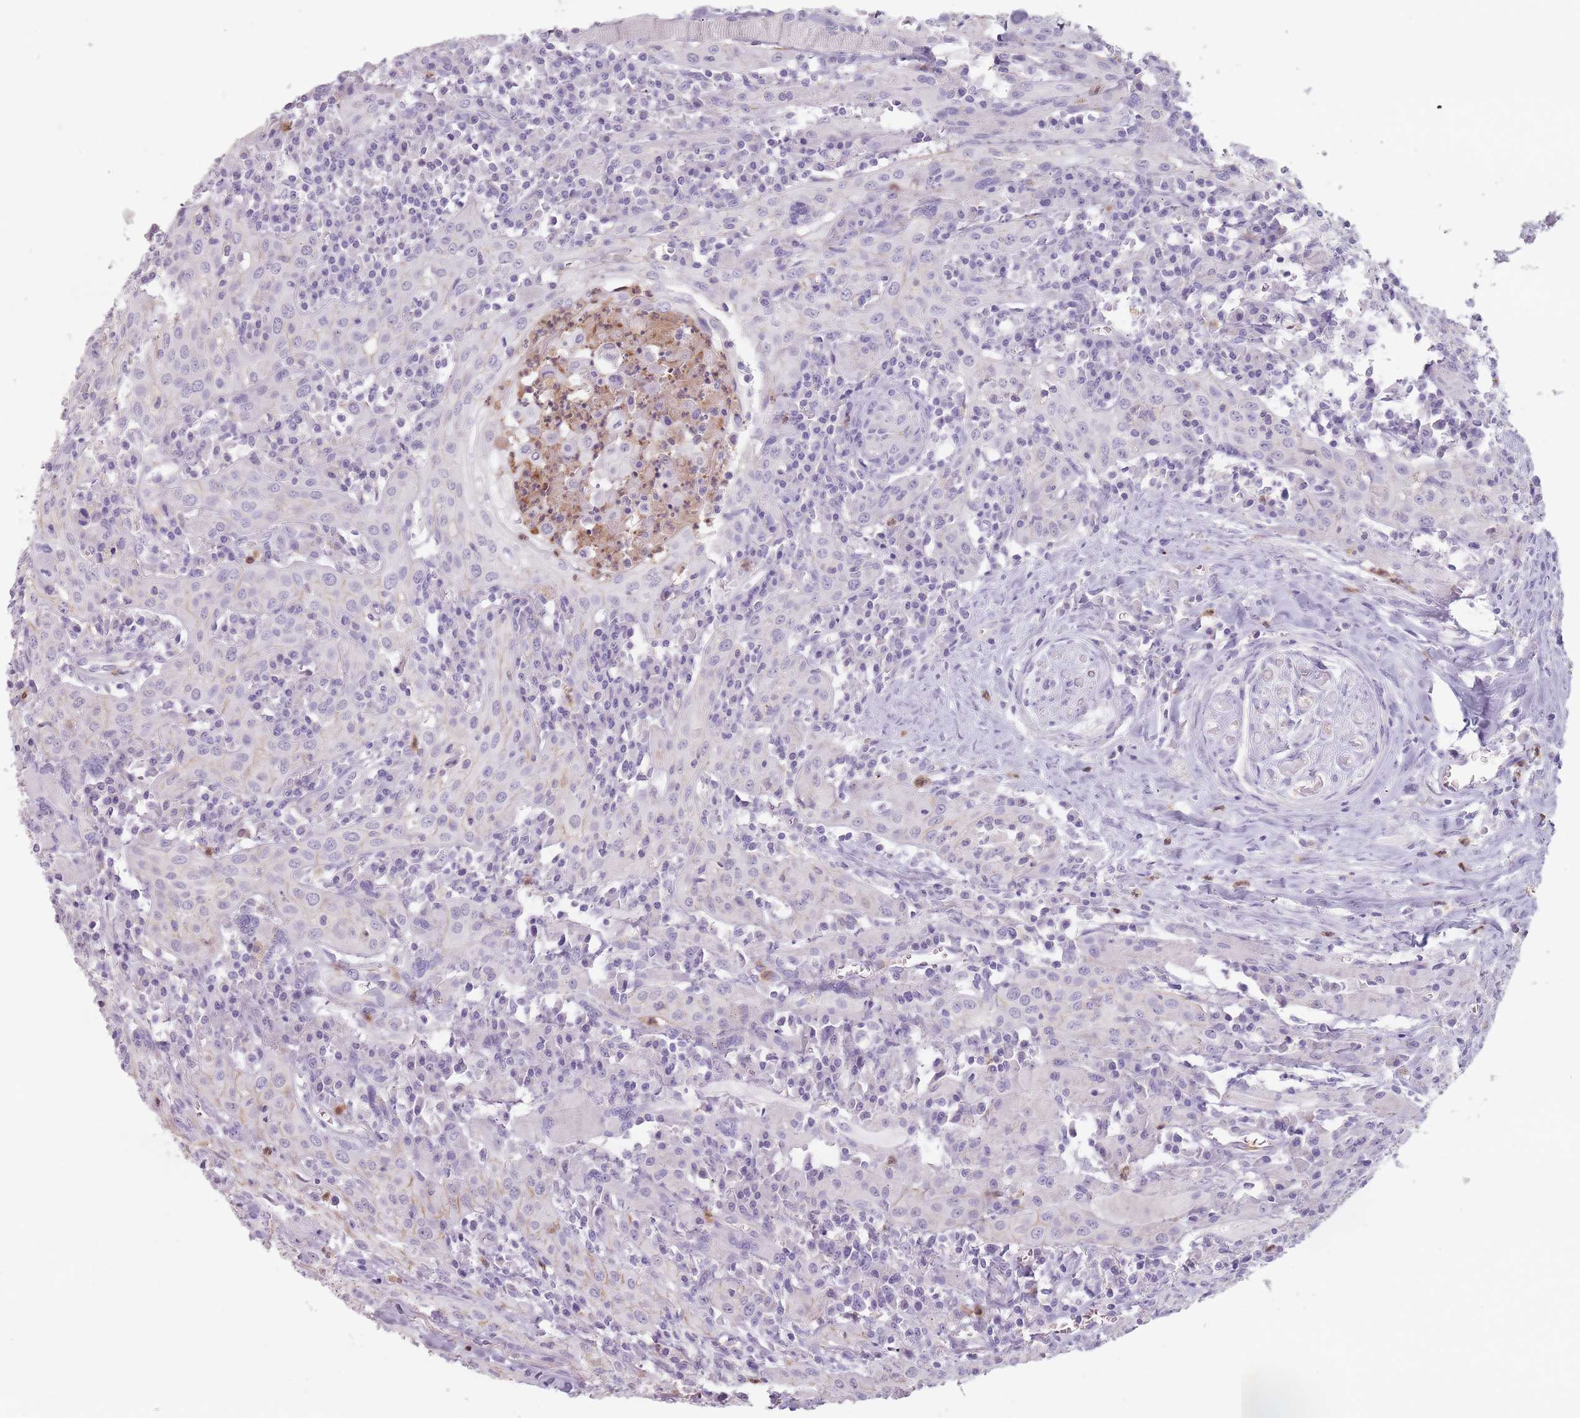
{"staining": {"intensity": "negative", "quantity": "none", "location": "none"}, "tissue": "head and neck cancer", "cell_type": "Tumor cells", "image_type": "cancer", "snomed": [{"axis": "morphology", "description": "Squamous cell carcinoma, NOS"}, {"axis": "topography", "description": "Oral tissue"}, {"axis": "topography", "description": "Head-Neck"}], "caption": "Immunohistochemical staining of squamous cell carcinoma (head and neck) shows no significant positivity in tumor cells. The staining is performed using DAB (3,3'-diaminobenzidine) brown chromogen with nuclei counter-stained in using hematoxylin.", "gene": "ZNF584", "patient": {"sex": "female", "age": 70}}